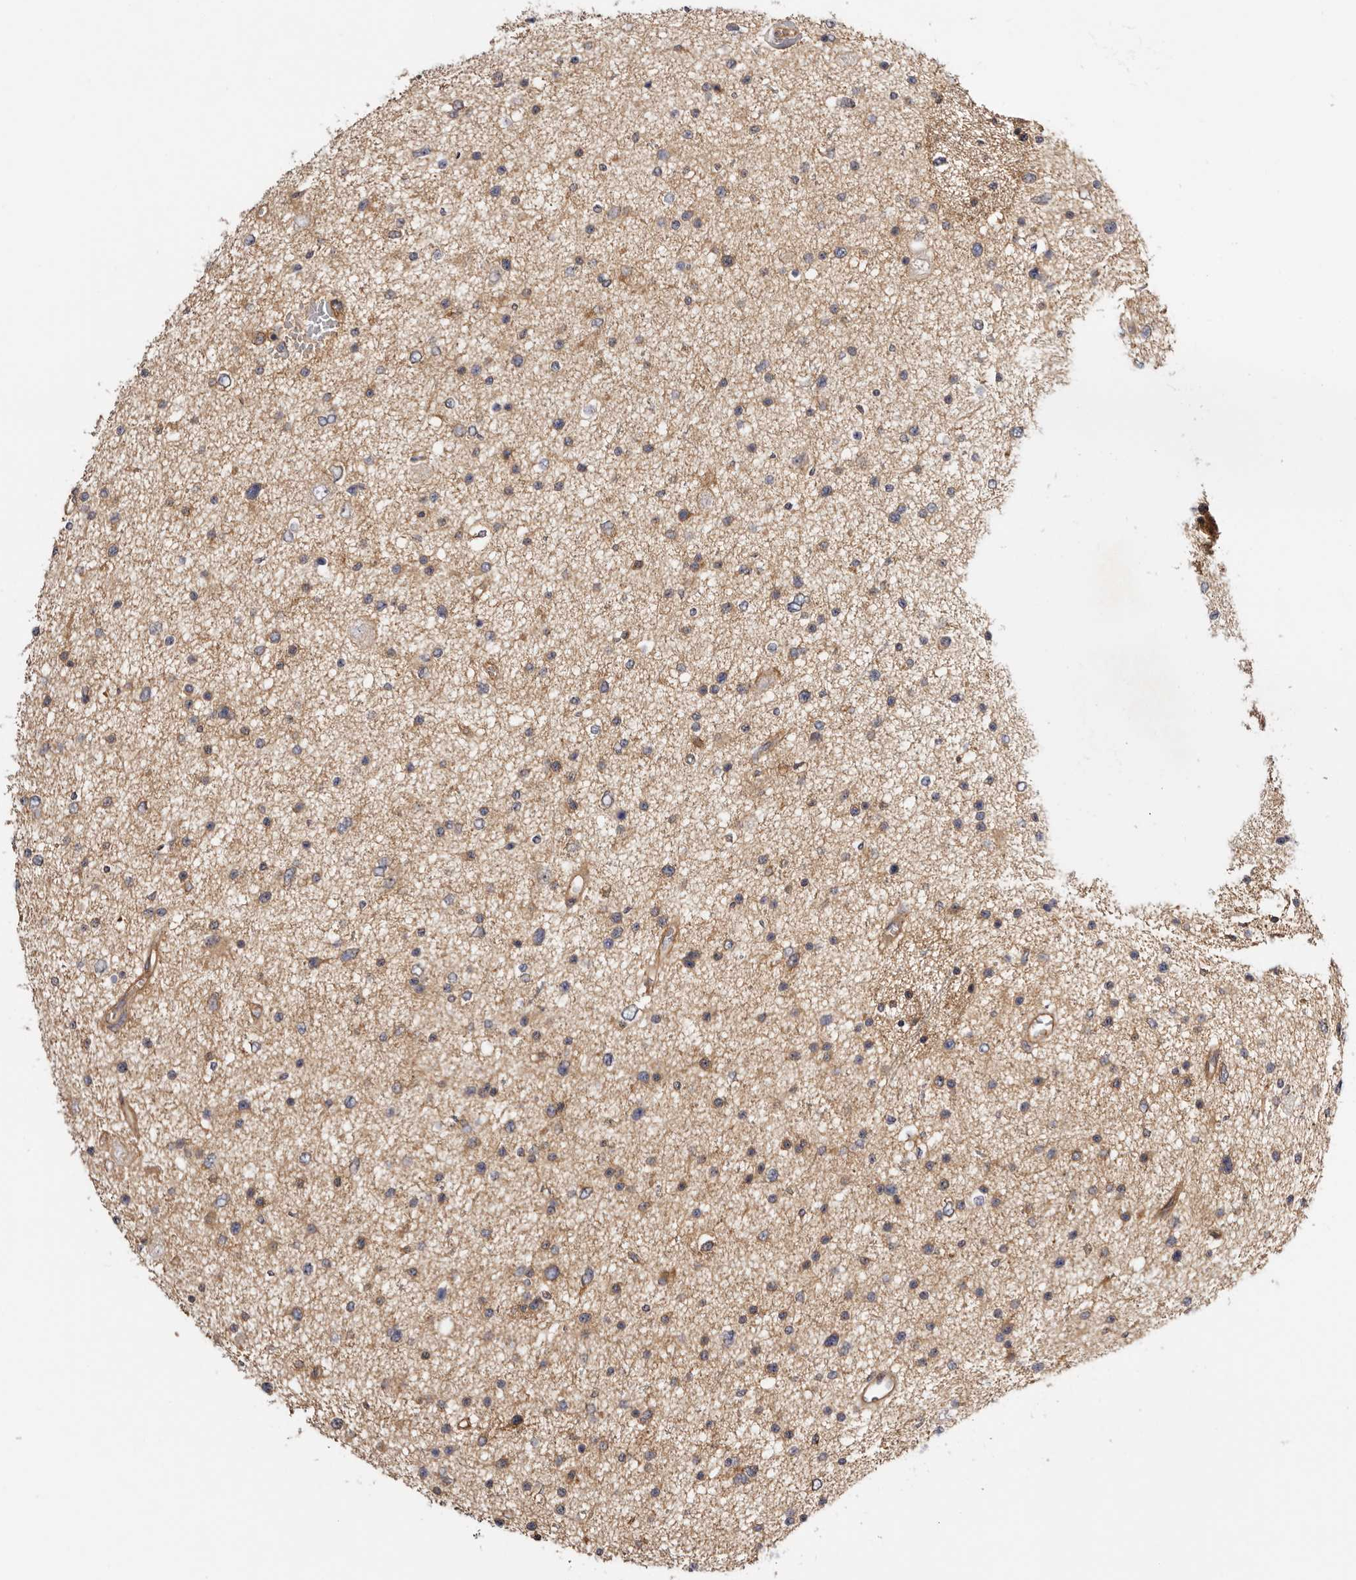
{"staining": {"intensity": "weak", "quantity": "25%-75%", "location": "cytoplasmic/membranous"}, "tissue": "glioma", "cell_type": "Tumor cells", "image_type": "cancer", "snomed": [{"axis": "morphology", "description": "Glioma, malignant, Low grade"}, {"axis": "topography", "description": "Brain"}], "caption": "Malignant glioma (low-grade) tissue displays weak cytoplasmic/membranous positivity in about 25%-75% of tumor cells, visualized by immunohistochemistry.", "gene": "PANK4", "patient": {"sex": "female", "age": 37}}